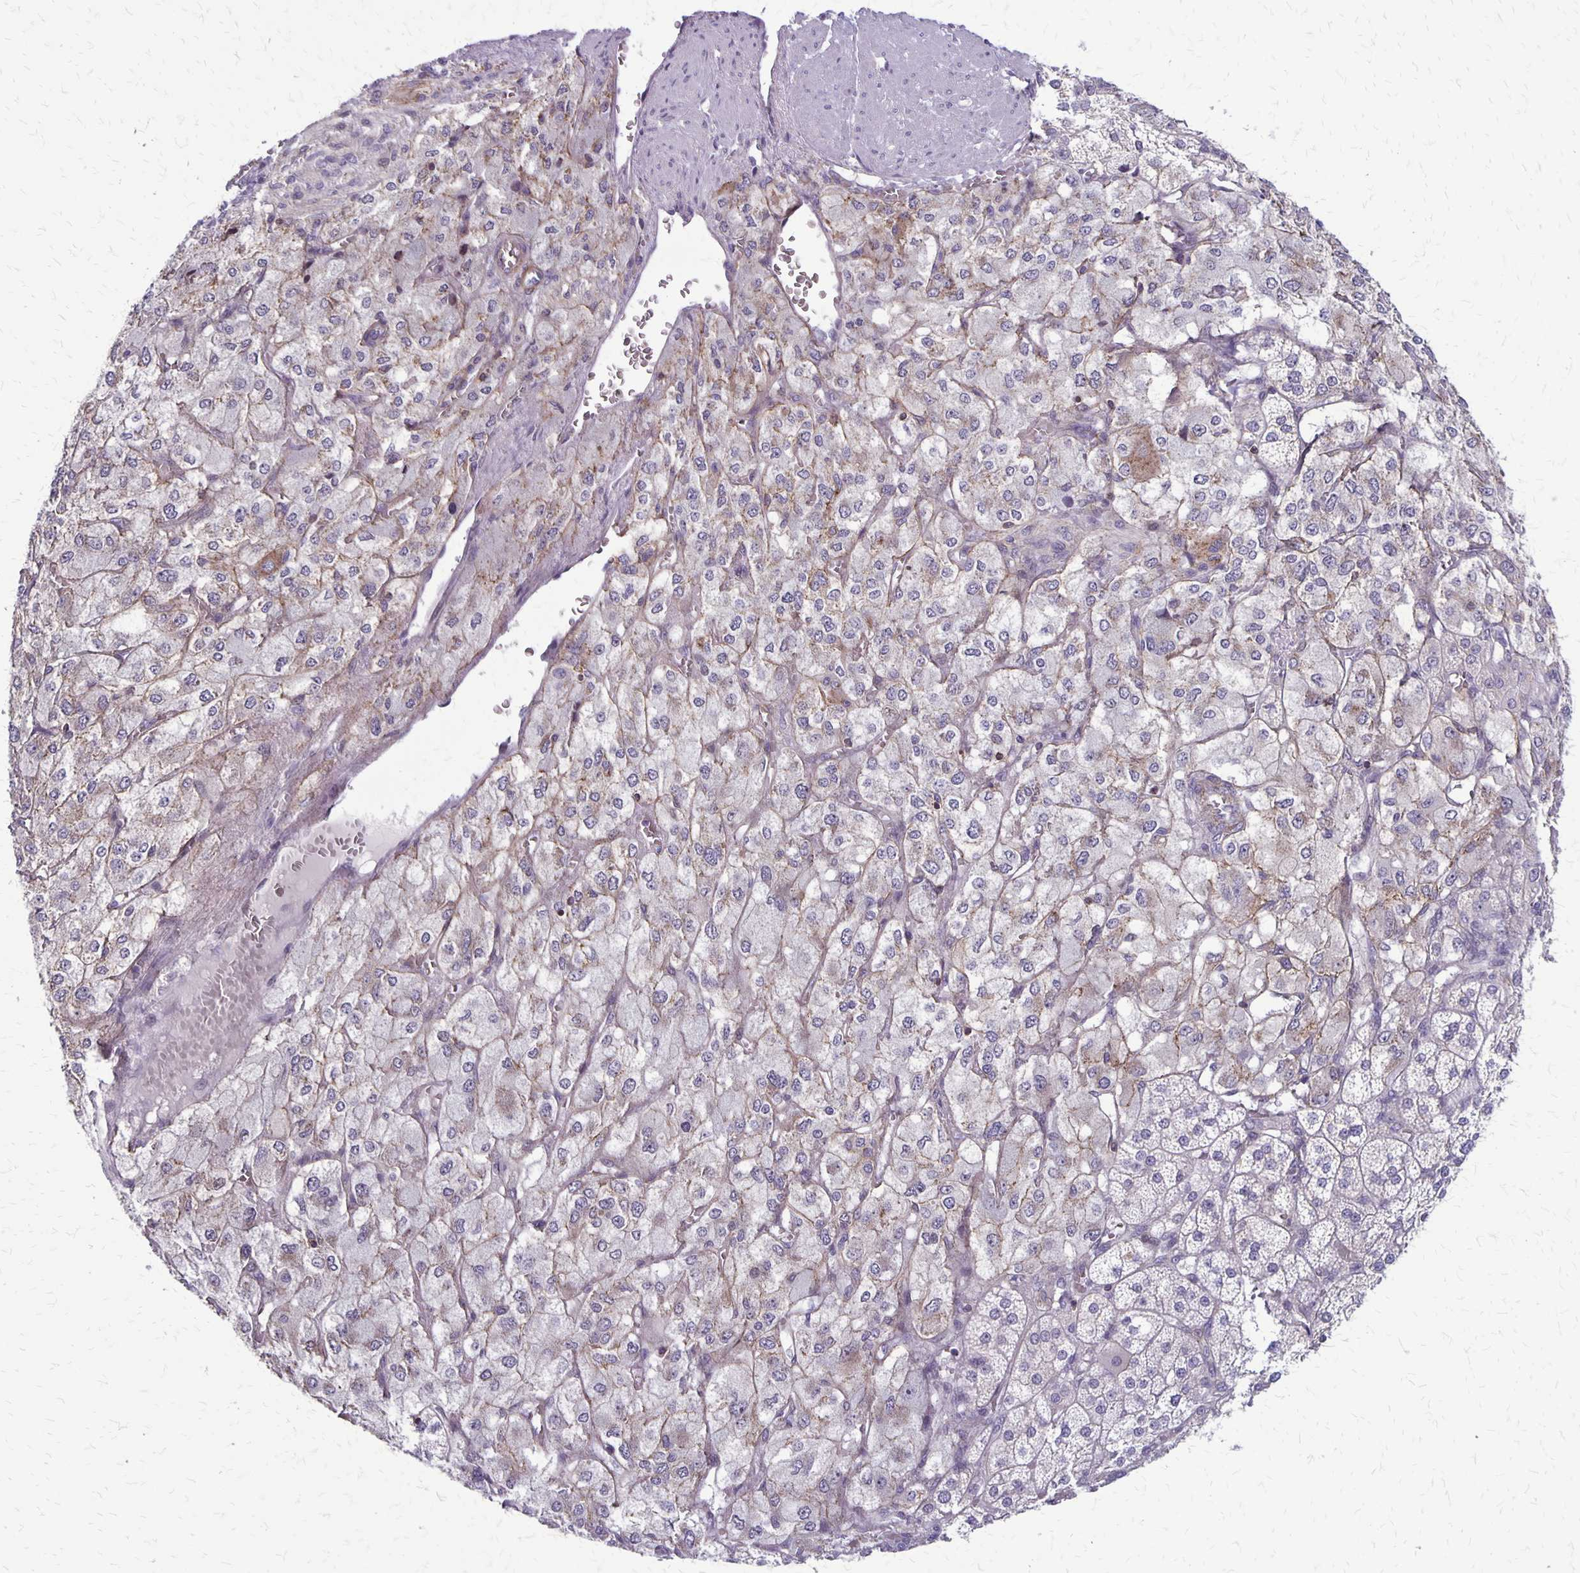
{"staining": {"intensity": "weak", "quantity": "<25%", "location": "cytoplasmic/membranous"}, "tissue": "adrenal gland", "cell_type": "Glandular cells", "image_type": "normal", "snomed": [{"axis": "morphology", "description": "Normal tissue, NOS"}, {"axis": "topography", "description": "Adrenal gland"}], "caption": "Immunohistochemical staining of normal adrenal gland shows no significant positivity in glandular cells. Nuclei are stained in blue.", "gene": "SEPTIN5", "patient": {"sex": "female", "age": 60}}